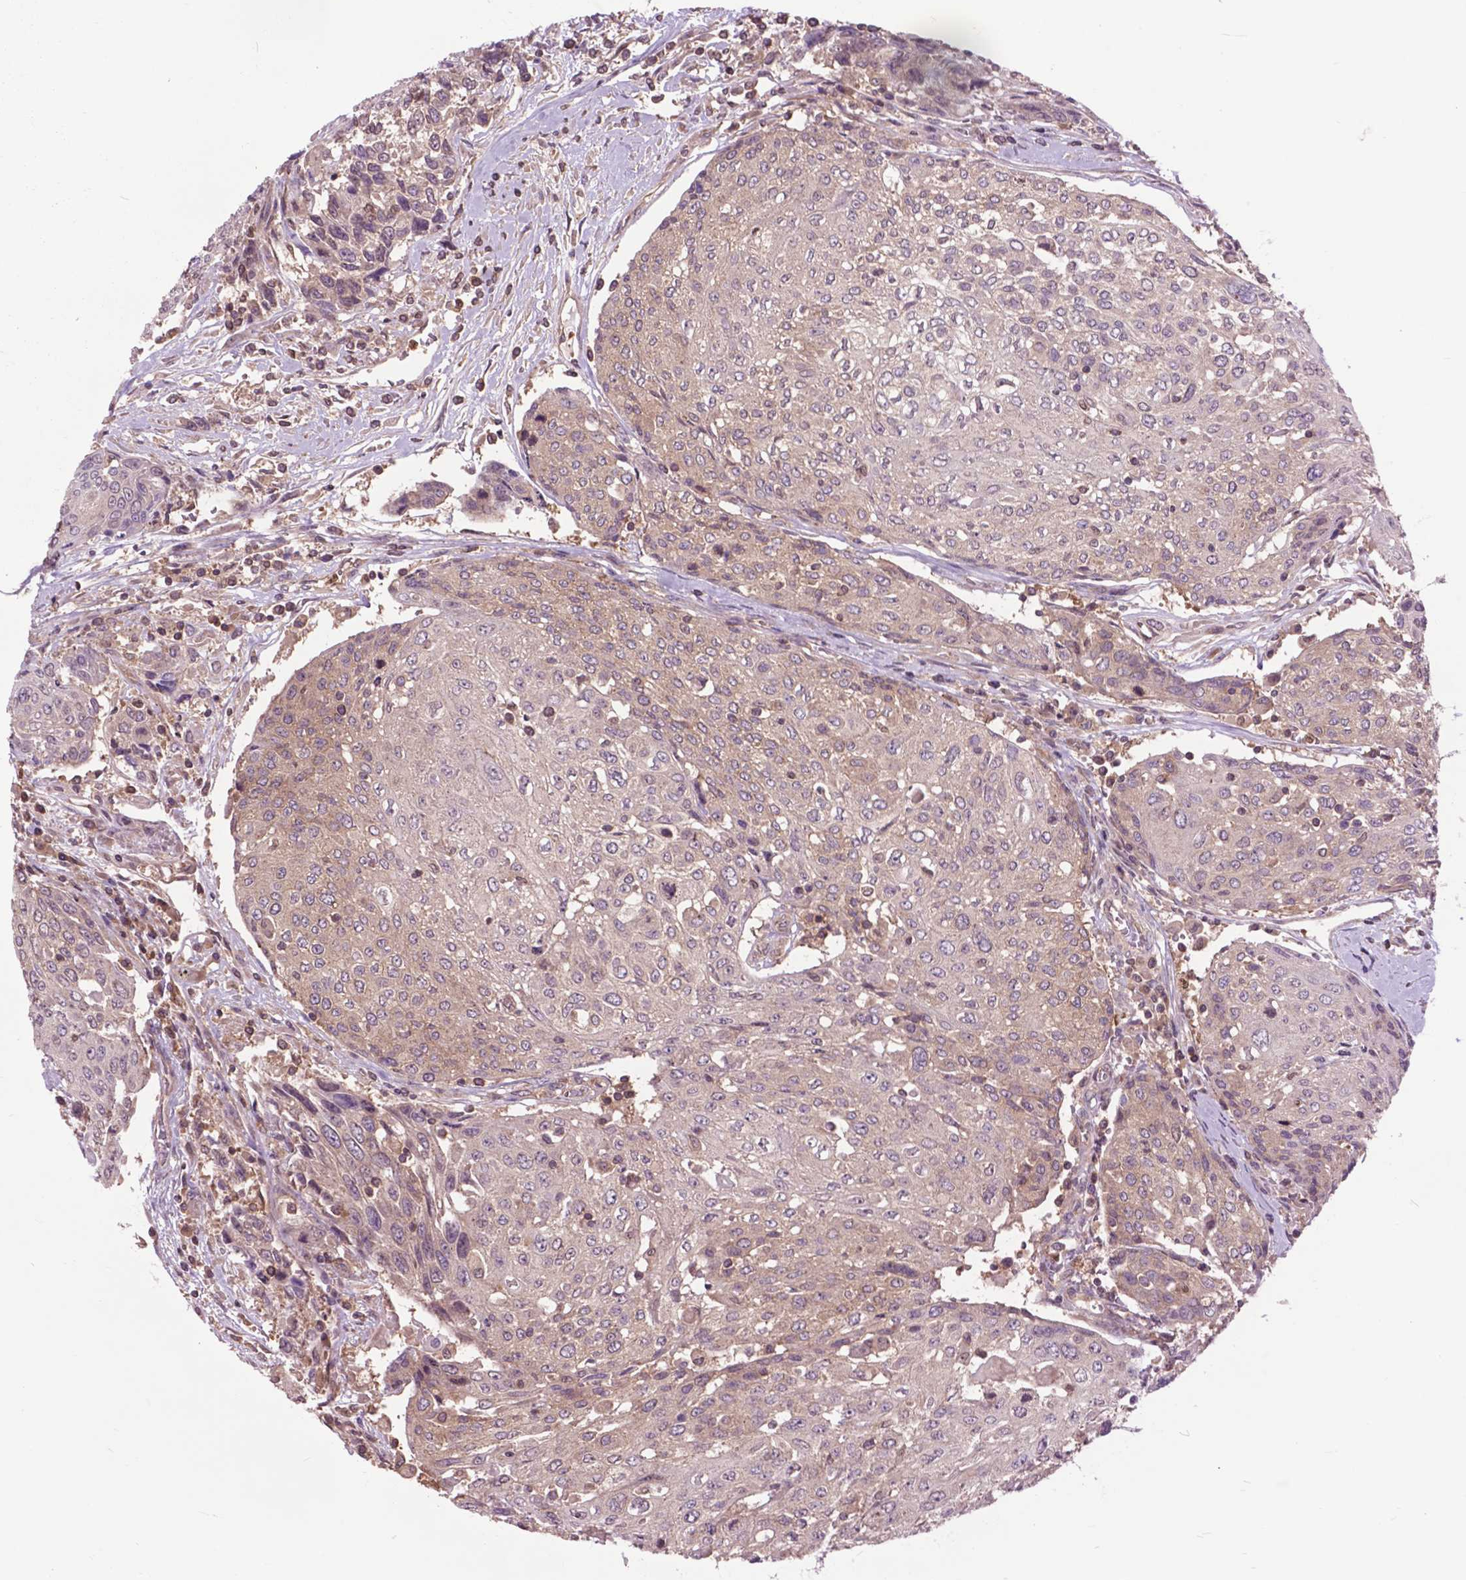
{"staining": {"intensity": "weak", "quantity": ">75%", "location": "cytoplasmic/membranous"}, "tissue": "urothelial cancer", "cell_type": "Tumor cells", "image_type": "cancer", "snomed": [{"axis": "morphology", "description": "Urothelial carcinoma, High grade"}, {"axis": "topography", "description": "Urinary bladder"}], "caption": "Immunohistochemistry (DAB (3,3'-diaminobenzidine)) staining of human urothelial cancer demonstrates weak cytoplasmic/membranous protein staining in about >75% of tumor cells. Immunohistochemistry stains the protein of interest in brown and the nuclei are stained blue.", "gene": "ARAF", "patient": {"sex": "female", "age": 70}}